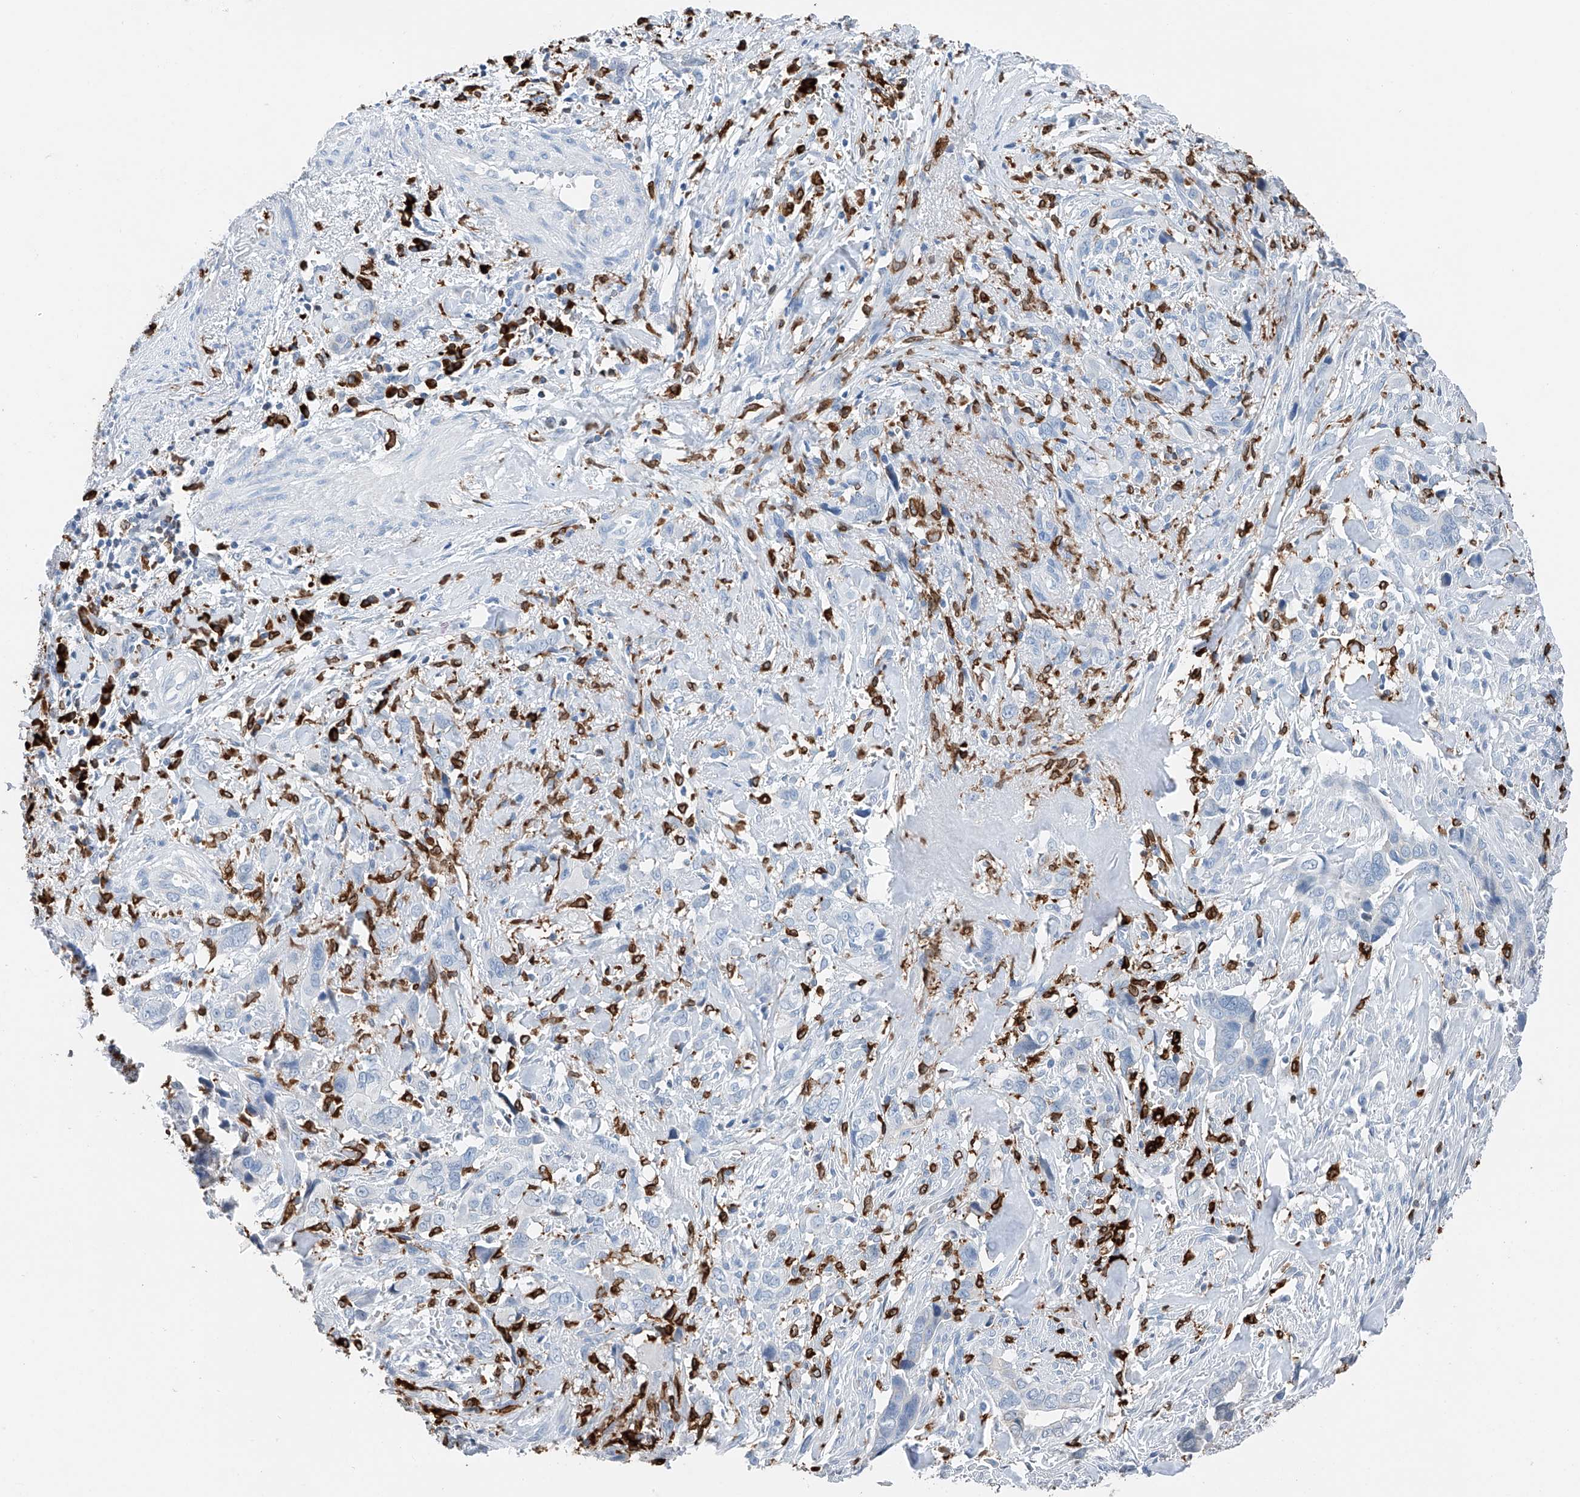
{"staining": {"intensity": "negative", "quantity": "none", "location": "none"}, "tissue": "liver cancer", "cell_type": "Tumor cells", "image_type": "cancer", "snomed": [{"axis": "morphology", "description": "Cholangiocarcinoma"}, {"axis": "topography", "description": "Liver"}], "caption": "Protein analysis of liver cholangiocarcinoma exhibits no significant positivity in tumor cells. Brightfield microscopy of IHC stained with DAB (3,3'-diaminobenzidine) (brown) and hematoxylin (blue), captured at high magnification.", "gene": "TBXAS1", "patient": {"sex": "female", "age": 79}}